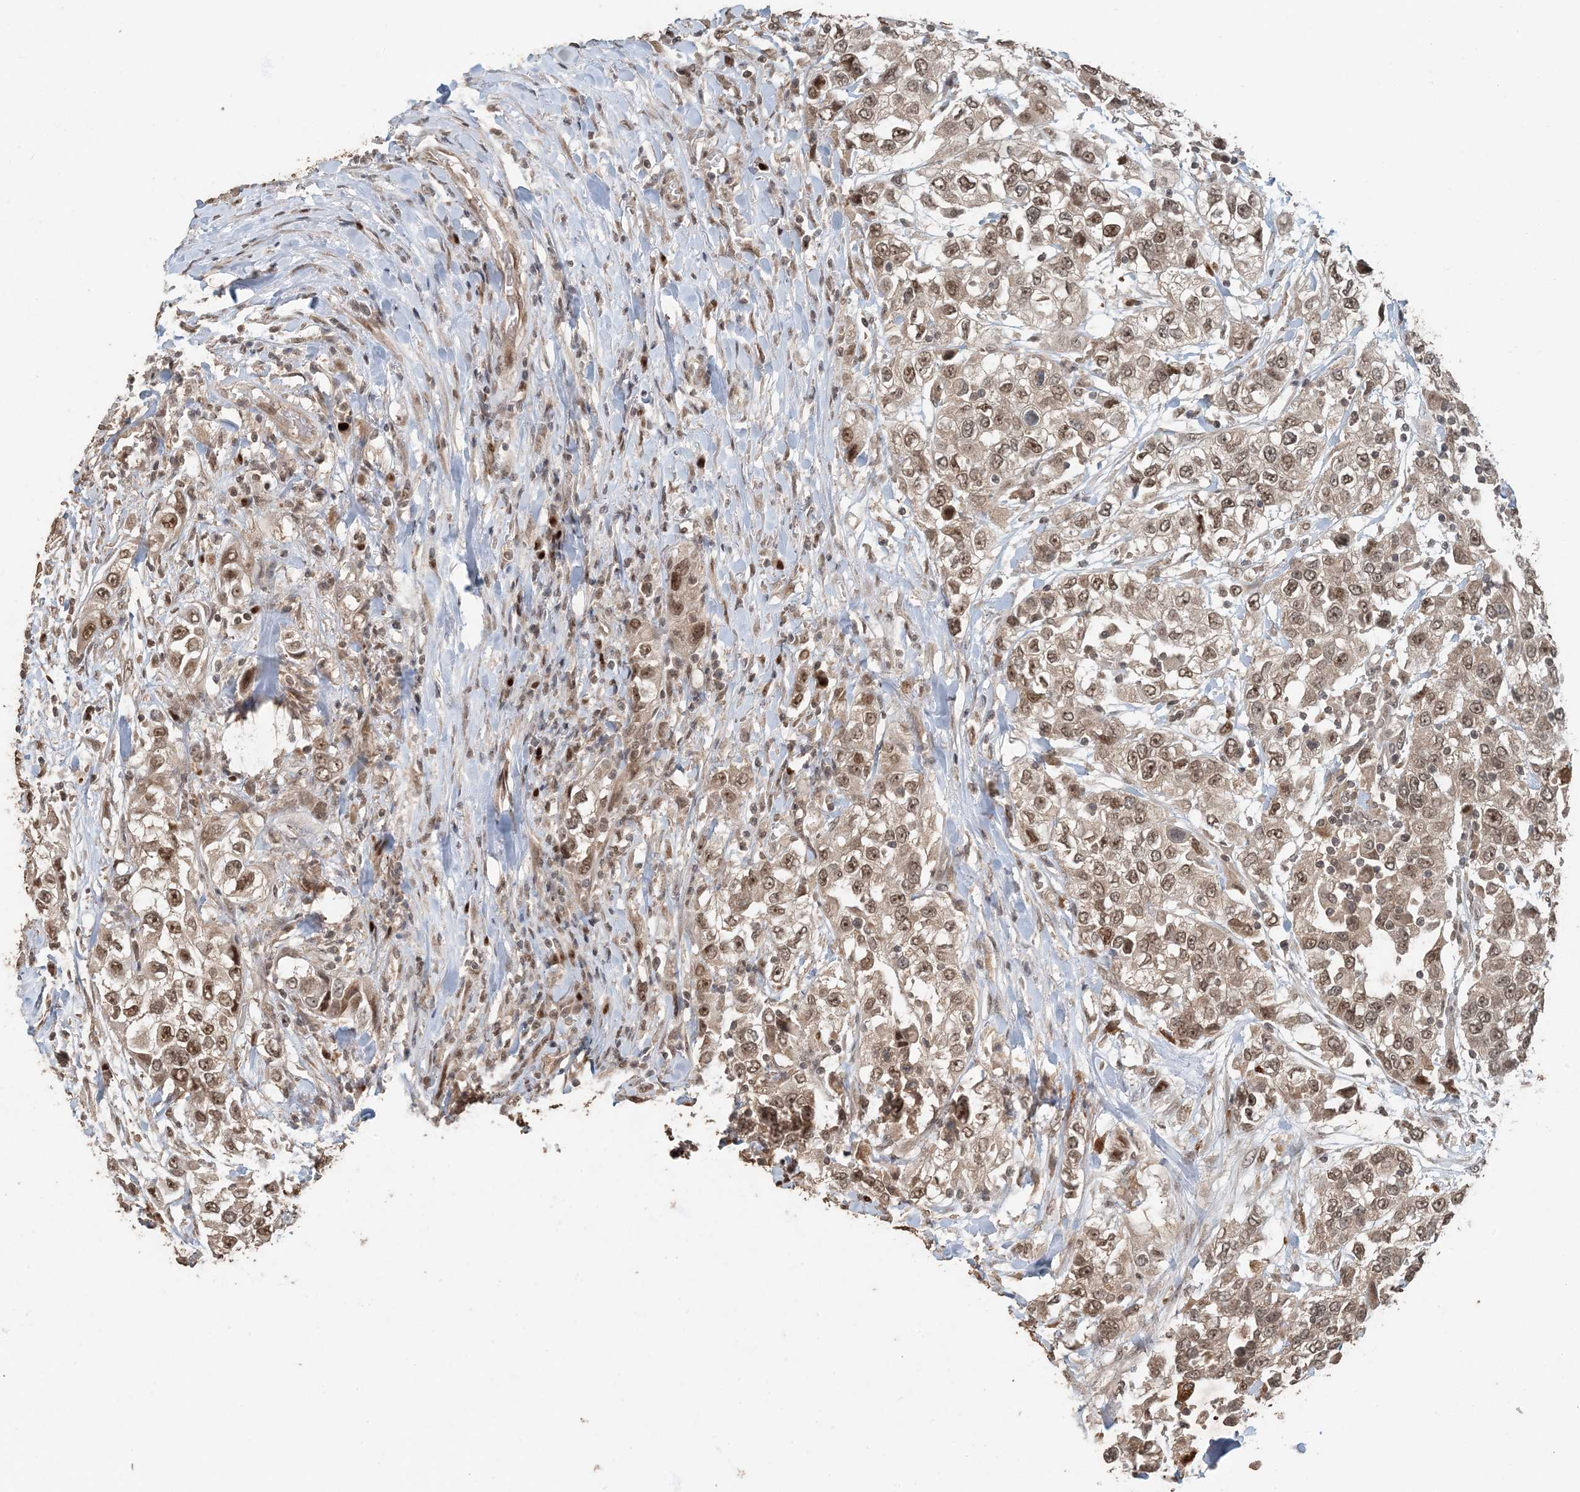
{"staining": {"intensity": "moderate", "quantity": ">75%", "location": "cytoplasmic/membranous,nuclear"}, "tissue": "urothelial cancer", "cell_type": "Tumor cells", "image_type": "cancer", "snomed": [{"axis": "morphology", "description": "Urothelial carcinoma, High grade"}, {"axis": "topography", "description": "Urinary bladder"}], "caption": "Tumor cells show medium levels of moderate cytoplasmic/membranous and nuclear positivity in approximately >75% of cells in human urothelial cancer. (IHC, brightfield microscopy, high magnification).", "gene": "ATP13A2", "patient": {"sex": "female", "age": 80}}